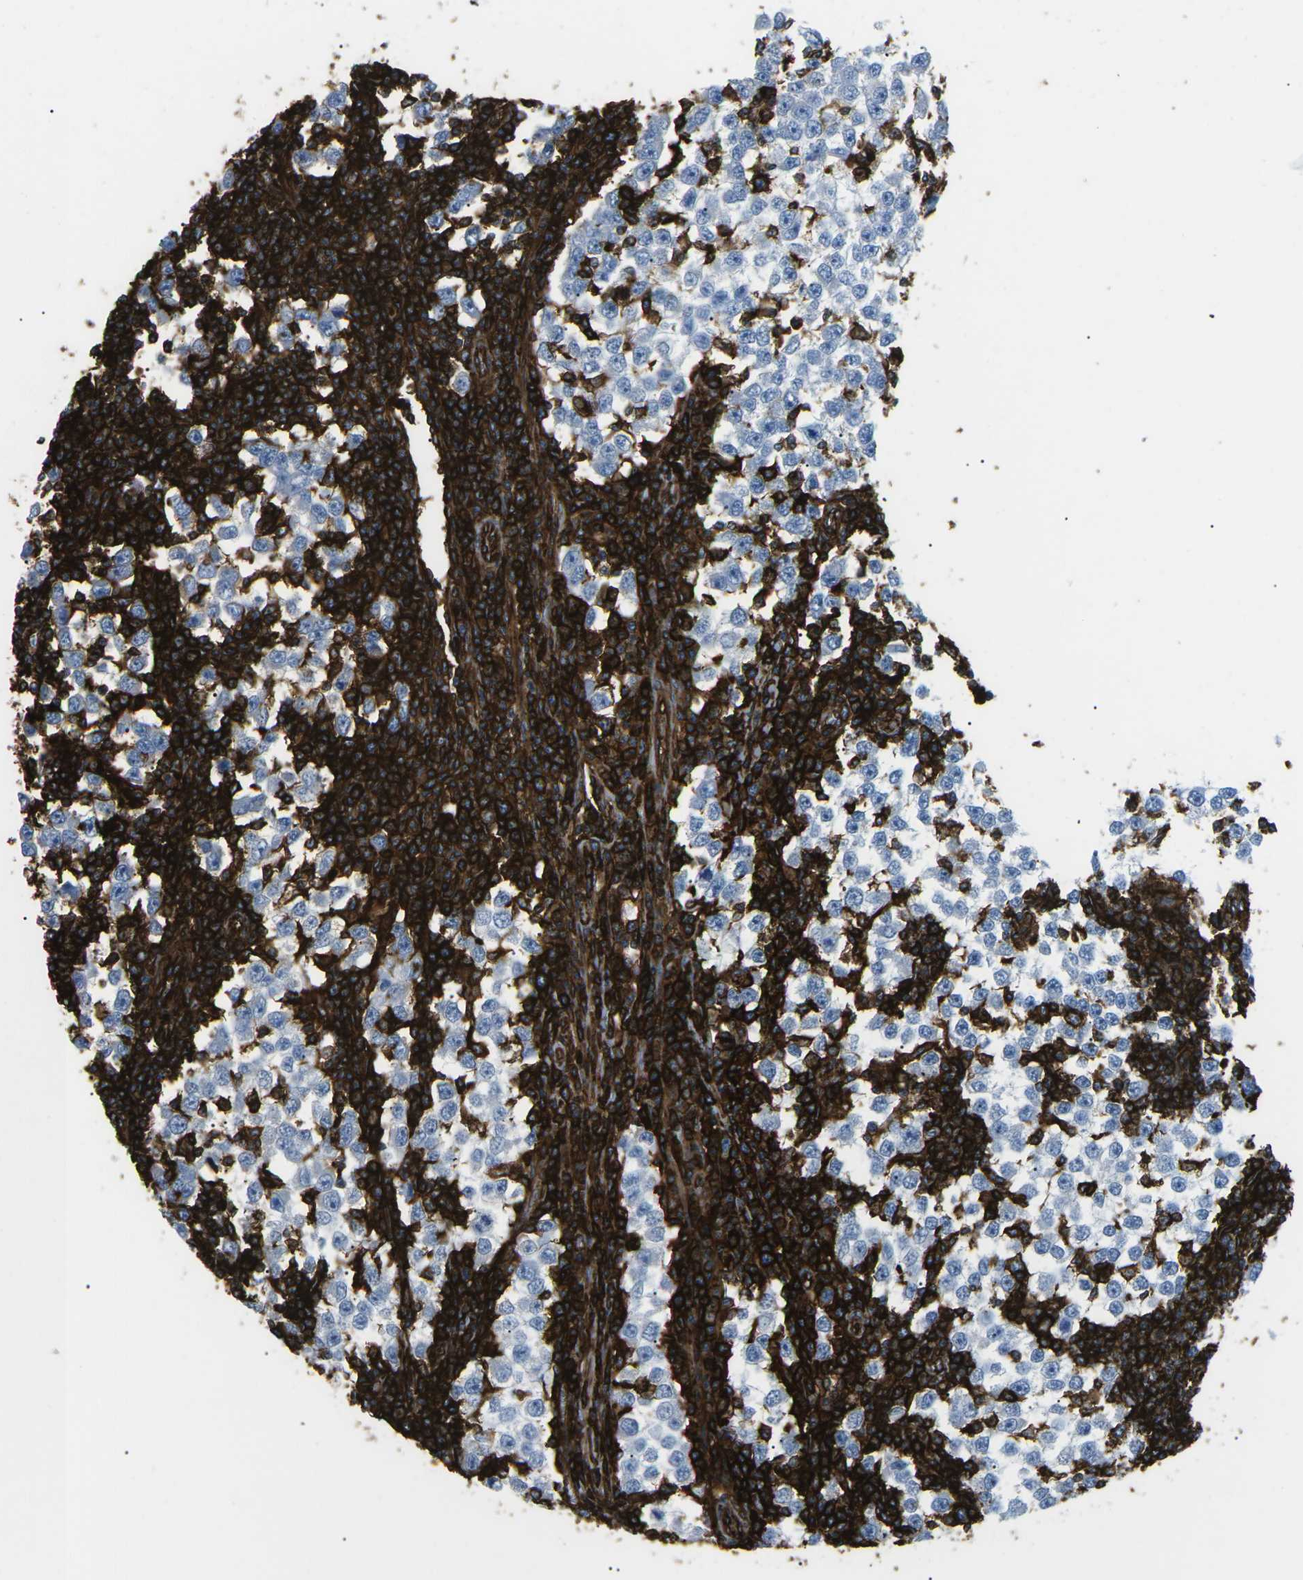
{"staining": {"intensity": "negative", "quantity": "none", "location": "none"}, "tissue": "testis cancer", "cell_type": "Tumor cells", "image_type": "cancer", "snomed": [{"axis": "morphology", "description": "Seminoma, NOS"}, {"axis": "topography", "description": "Testis"}], "caption": "Immunohistochemical staining of human testis seminoma exhibits no significant positivity in tumor cells.", "gene": "HLA-B", "patient": {"sex": "male", "age": 65}}